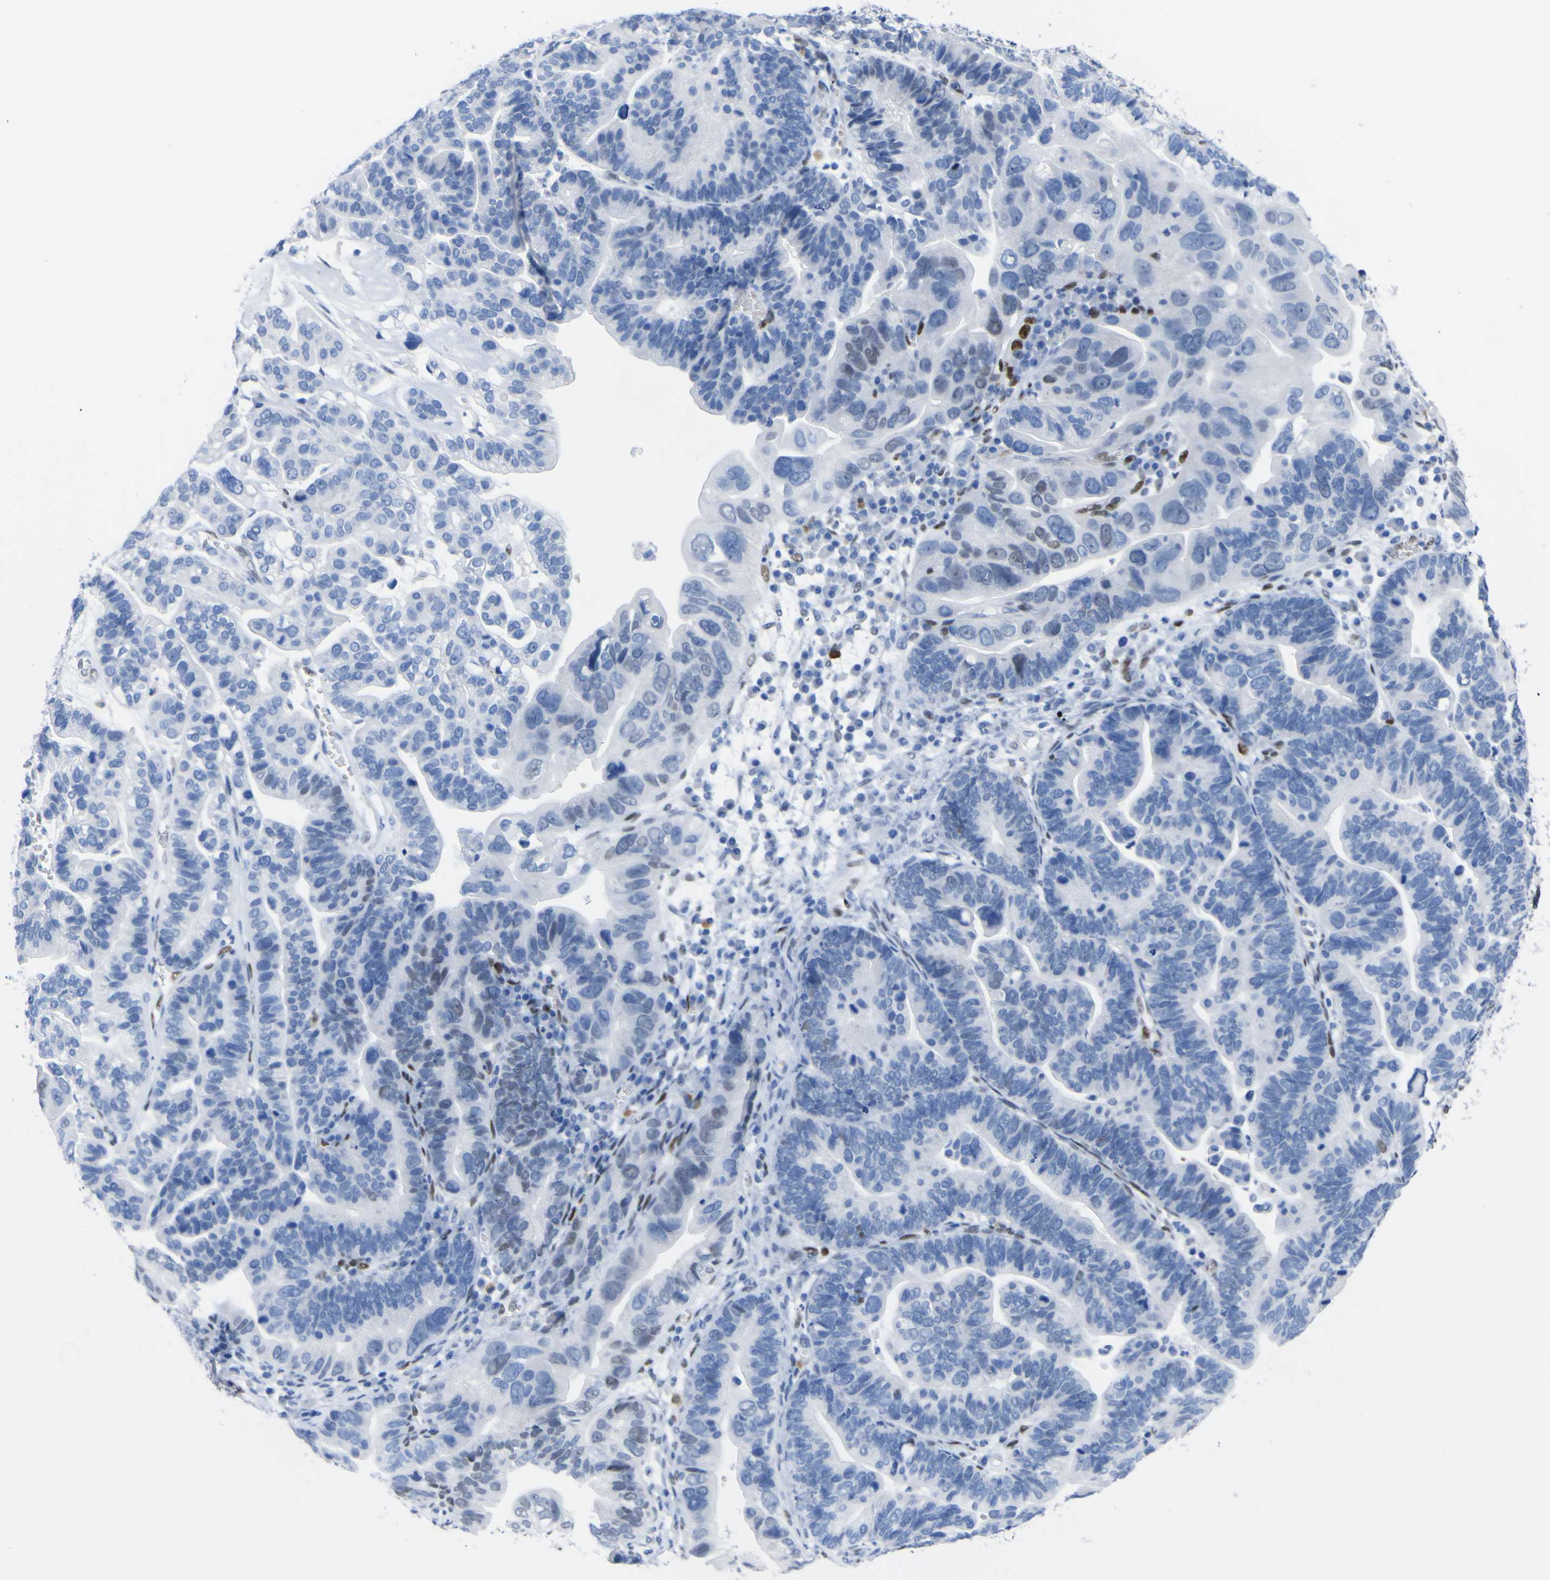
{"staining": {"intensity": "negative", "quantity": "none", "location": "none"}, "tissue": "ovarian cancer", "cell_type": "Tumor cells", "image_type": "cancer", "snomed": [{"axis": "morphology", "description": "Cystadenocarcinoma, serous, NOS"}, {"axis": "topography", "description": "Ovary"}], "caption": "Photomicrograph shows no significant protein staining in tumor cells of serous cystadenocarcinoma (ovarian). (DAB immunohistochemistry (IHC) with hematoxylin counter stain).", "gene": "DACH1", "patient": {"sex": "female", "age": 56}}